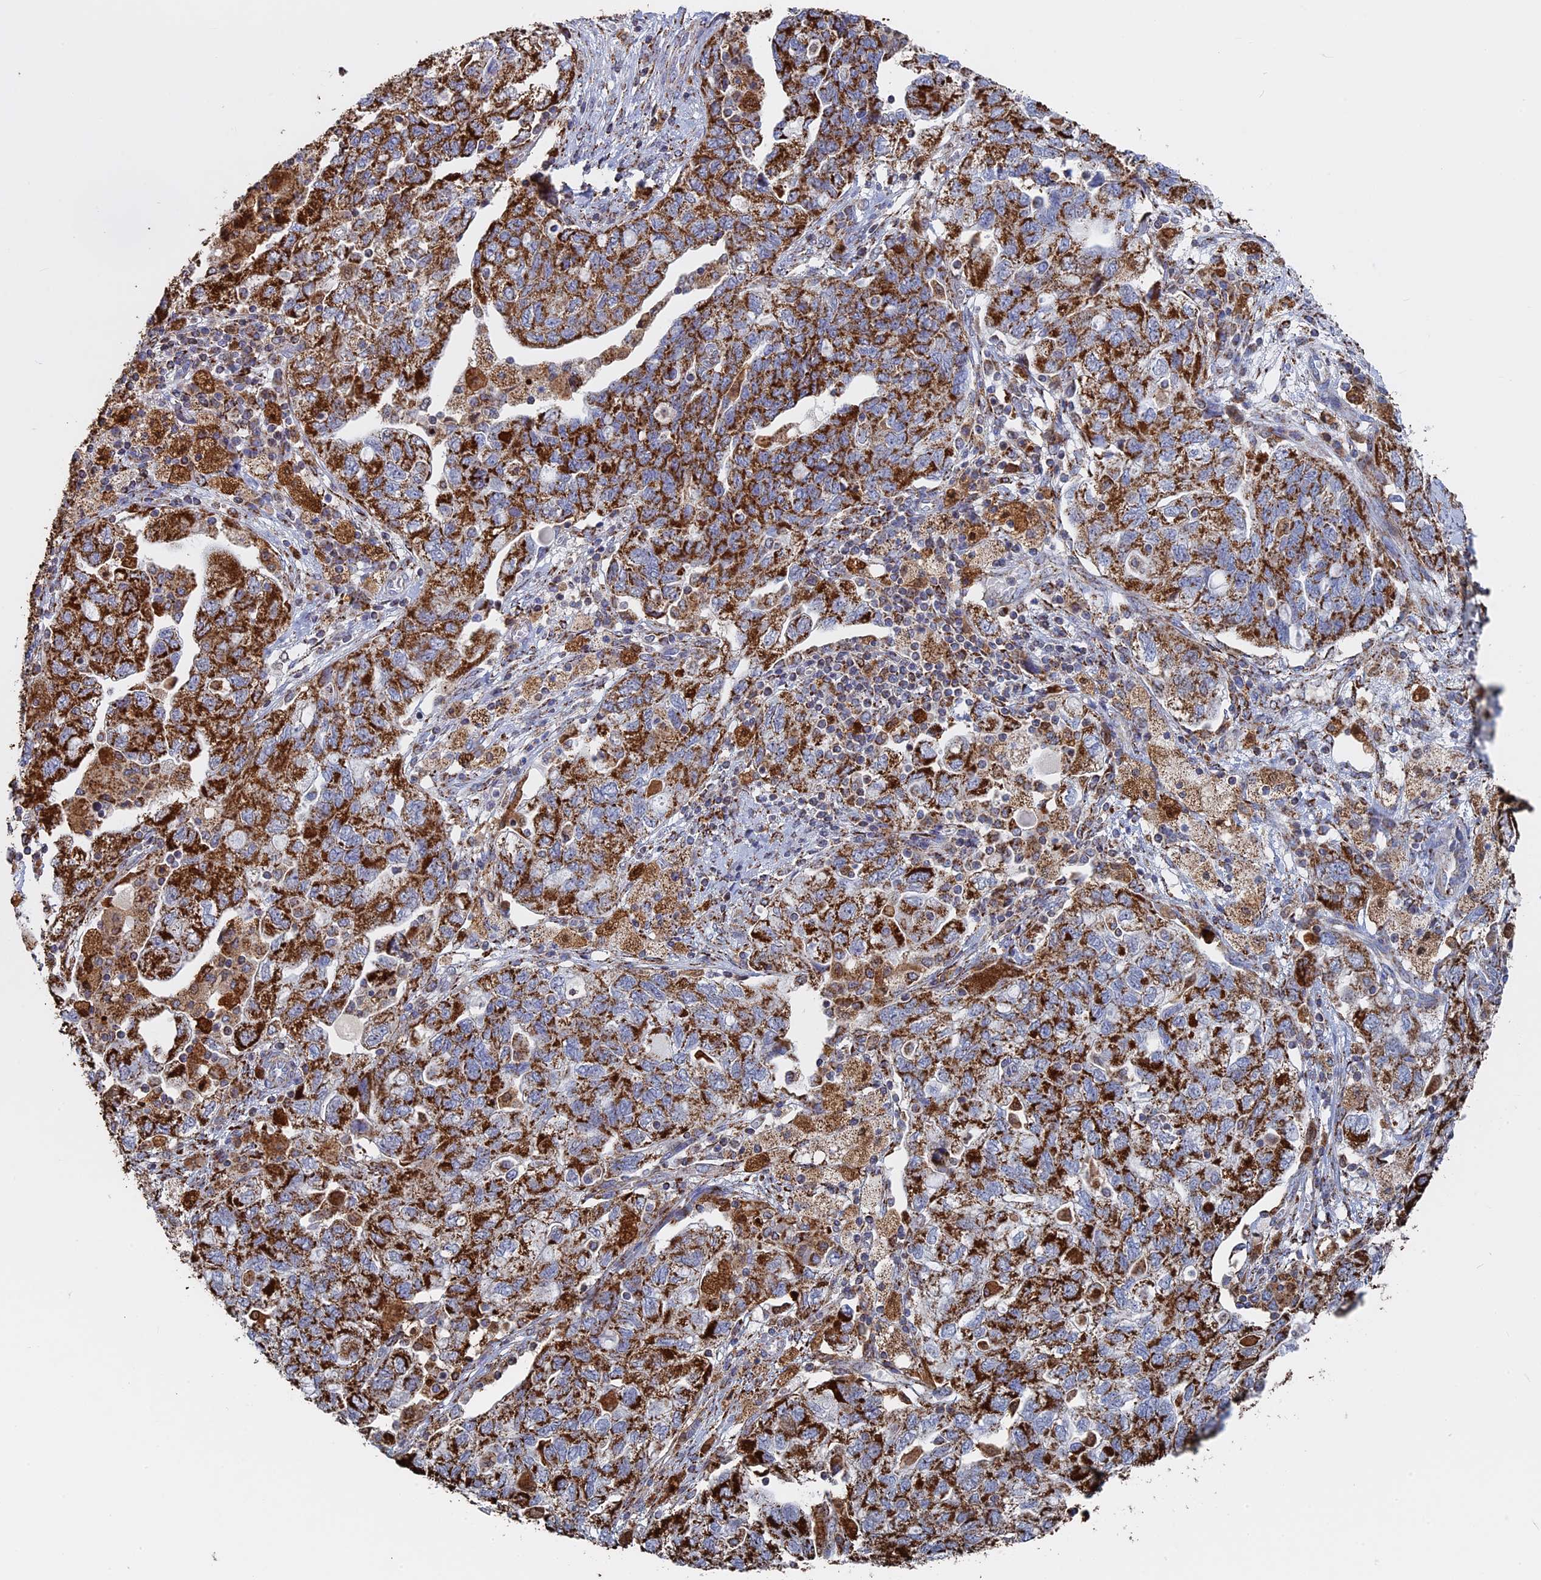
{"staining": {"intensity": "strong", "quantity": ">75%", "location": "cytoplasmic/membranous"}, "tissue": "ovarian cancer", "cell_type": "Tumor cells", "image_type": "cancer", "snomed": [{"axis": "morphology", "description": "Carcinoma, NOS"}, {"axis": "morphology", "description": "Cystadenocarcinoma, serous, NOS"}, {"axis": "topography", "description": "Ovary"}], "caption": "DAB (3,3'-diaminobenzidine) immunohistochemical staining of human serous cystadenocarcinoma (ovarian) shows strong cytoplasmic/membranous protein expression in approximately >75% of tumor cells.", "gene": "SEC24D", "patient": {"sex": "female", "age": 69}}